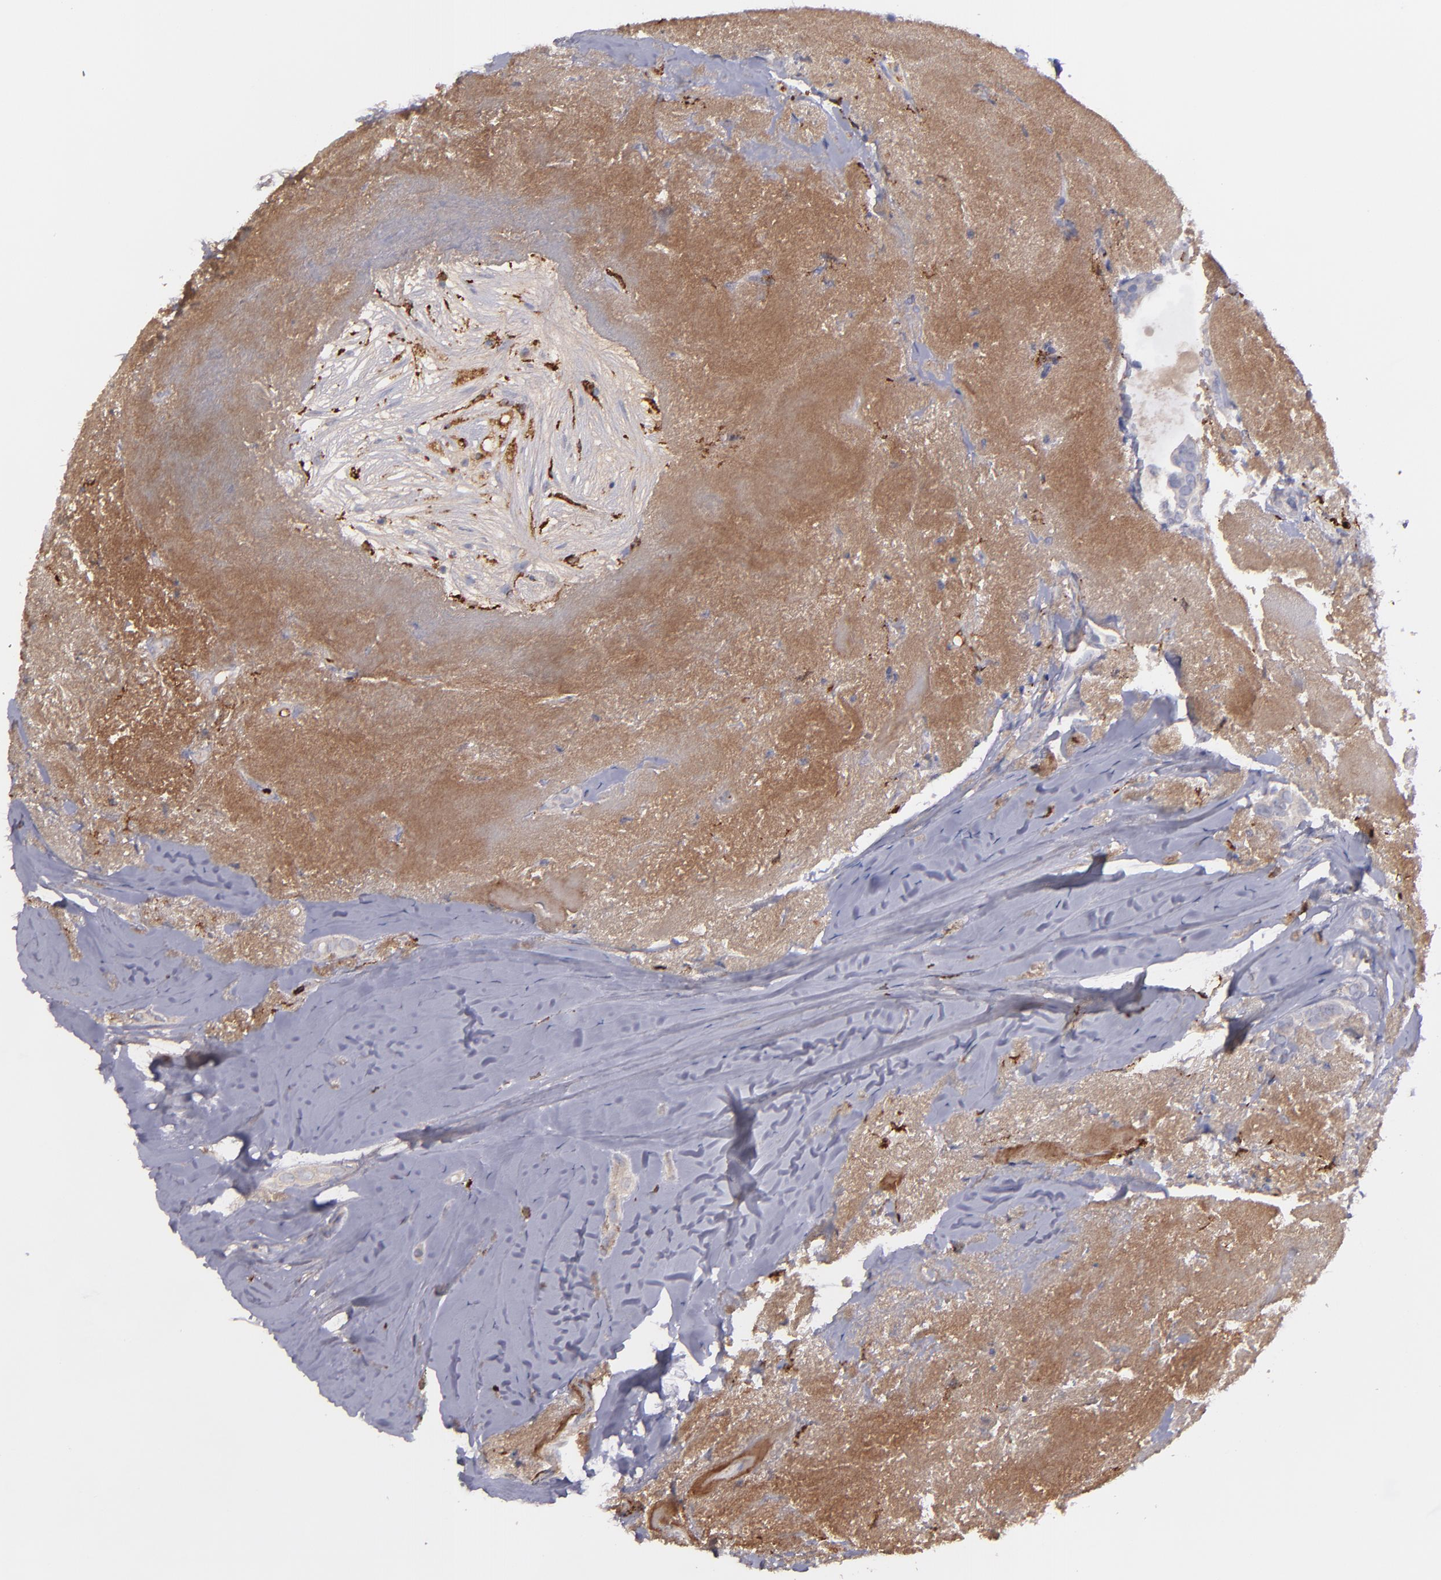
{"staining": {"intensity": "weak", "quantity": "25%-75%", "location": "cytoplasmic/membranous"}, "tissue": "breast cancer", "cell_type": "Tumor cells", "image_type": "cancer", "snomed": [{"axis": "morphology", "description": "Duct carcinoma"}, {"axis": "topography", "description": "Breast"}], "caption": "Breast infiltrating ductal carcinoma tissue demonstrates weak cytoplasmic/membranous positivity in about 25%-75% of tumor cells, visualized by immunohistochemistry.", "gene": "C1QA", "patient": {"sex": "female", "age": 54}}